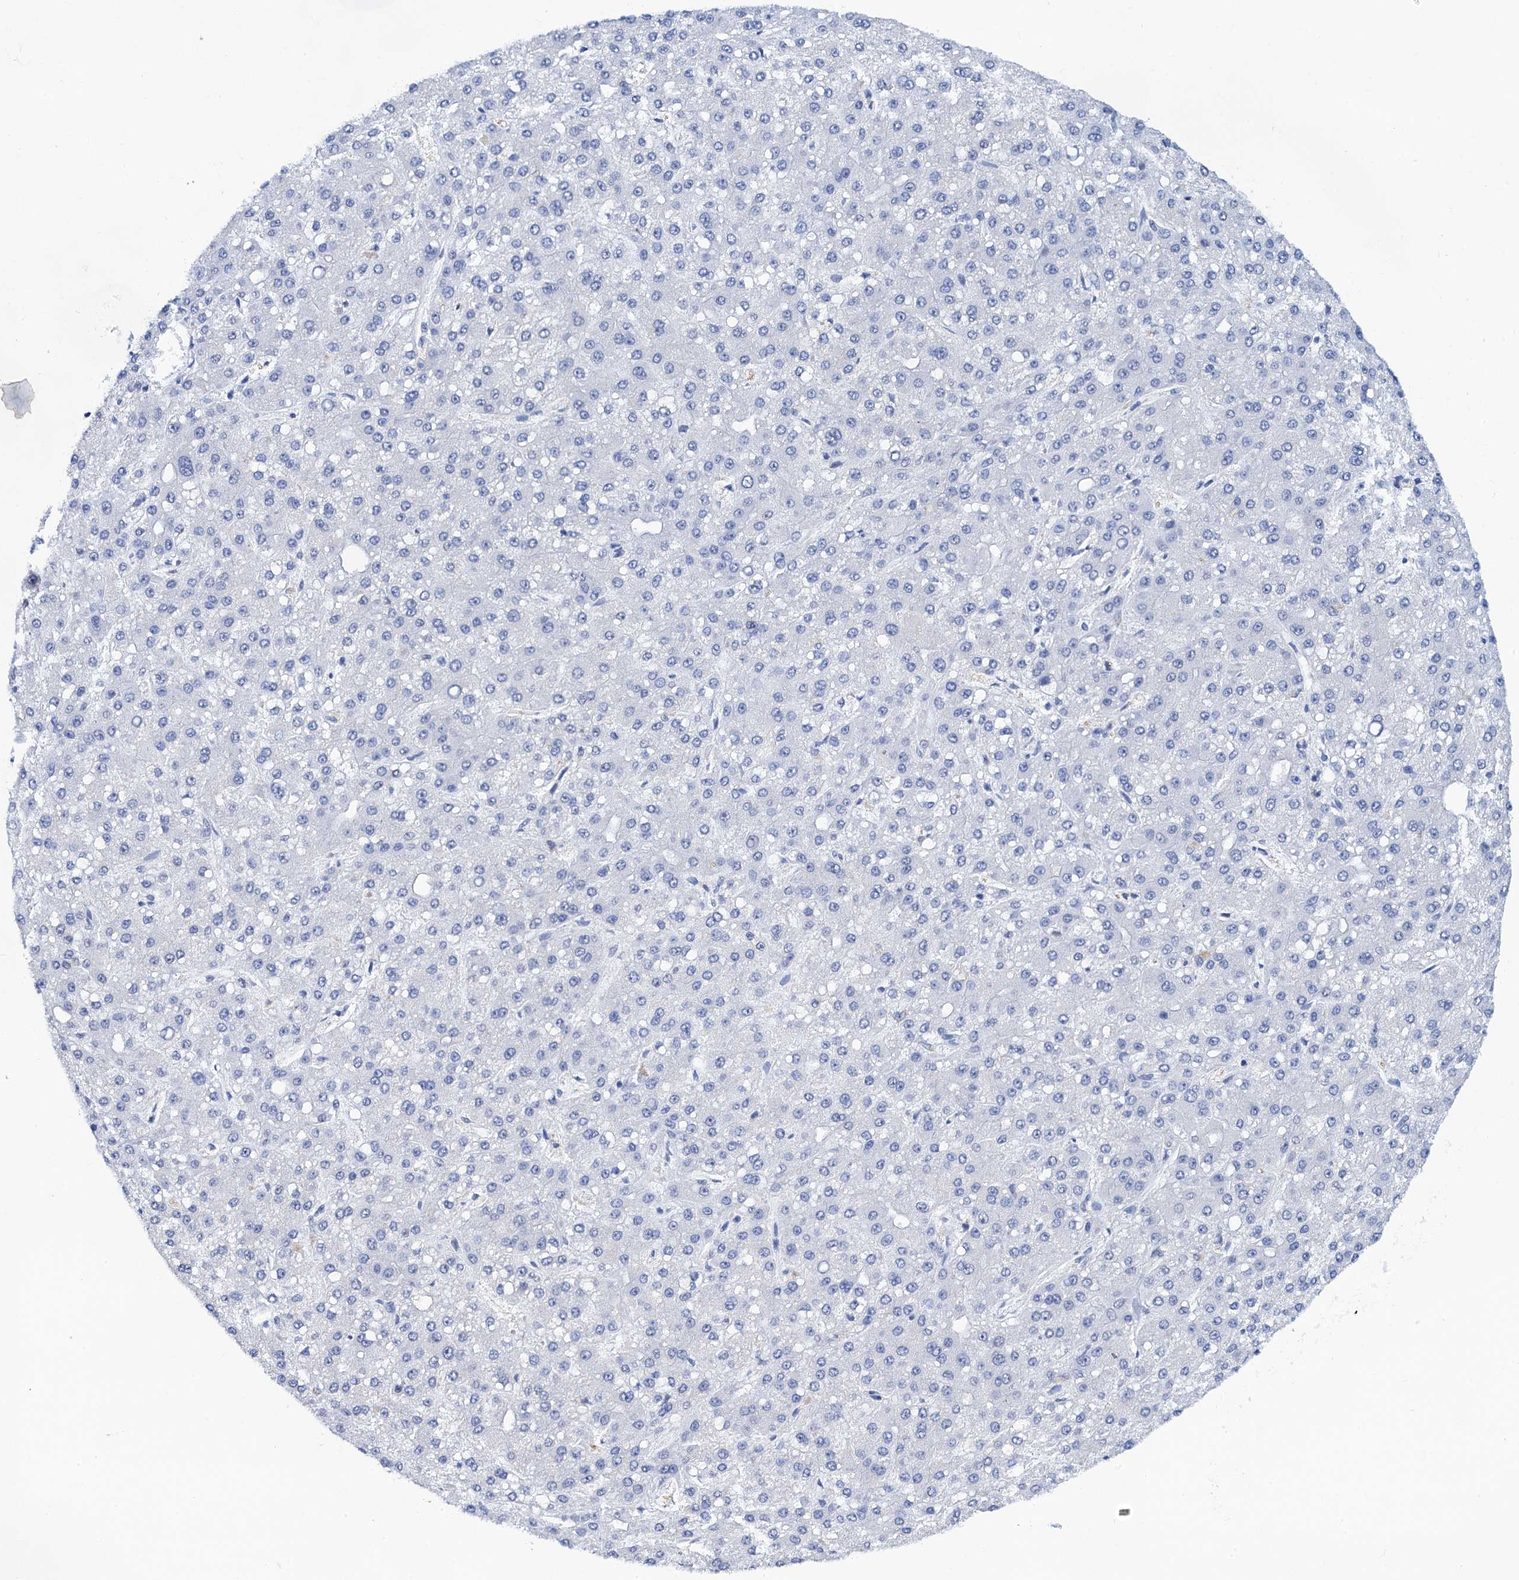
{"staining": {"intensity": "negative", "quantity": "none", "location": "none"}, "tissue": "liver cancer", "cell_type": "Tumor cells", "image_type": "cancer", "snomed": [{"axis": "morphology", "description": "Carcinoma, Hepatocellular, NOS"}, {"axis": "topography", "description": "Liver"}], "caption": "IHC image of liver hepatocellular carcinoma stained for a protein (brown), which reveals no expression in tumor cells. (Brightfield microscopy of DAB (3,3'-diaminobenzidine) immunohistochemistry at high magnification).", "gene": "LYPD3", "patient": {"sex": "male", "age": 67}}